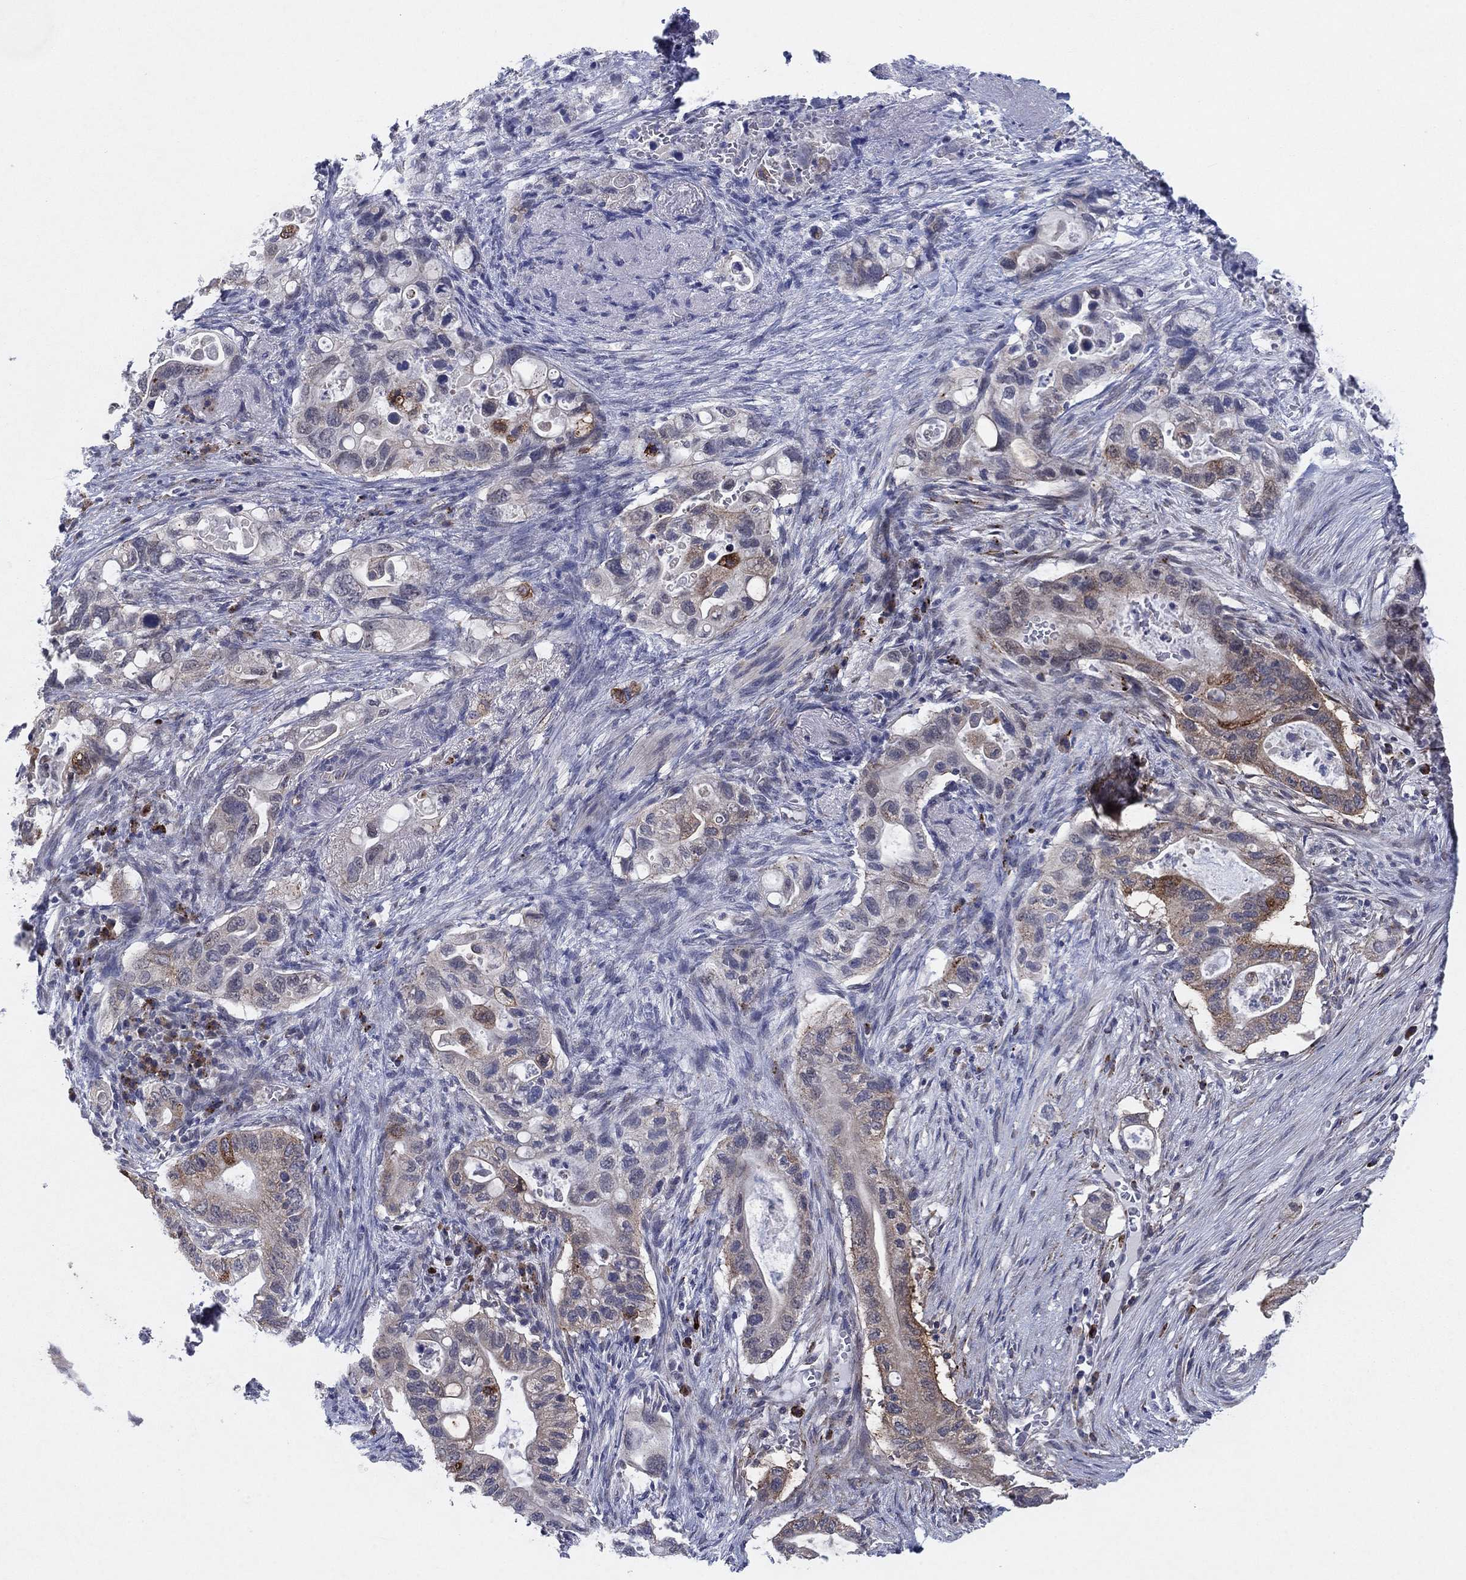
{"staining": {"intensity": "strong", "quantity": "<25%", "location": "cytoplasmic/membranous"}, "tissue": "pancreatic cancer", "cell_type": "Tumor cells", "image_type": "cancer", "snomed": [{"axis": "morphology", "description": "Adenocarcinoma, NOS"}, {"axis": "topography", "description": "Pancreas"}], "caption": "A high-resolution histopathology image shows immunohistochemistry staining of adenocarcinoma (pancreatic), which displays strong cytoplasmic/membranous positivity in approximately <25% of tumor cells.", "gene": "SDC1", "patient": {"sex": "female", "age": 72}}